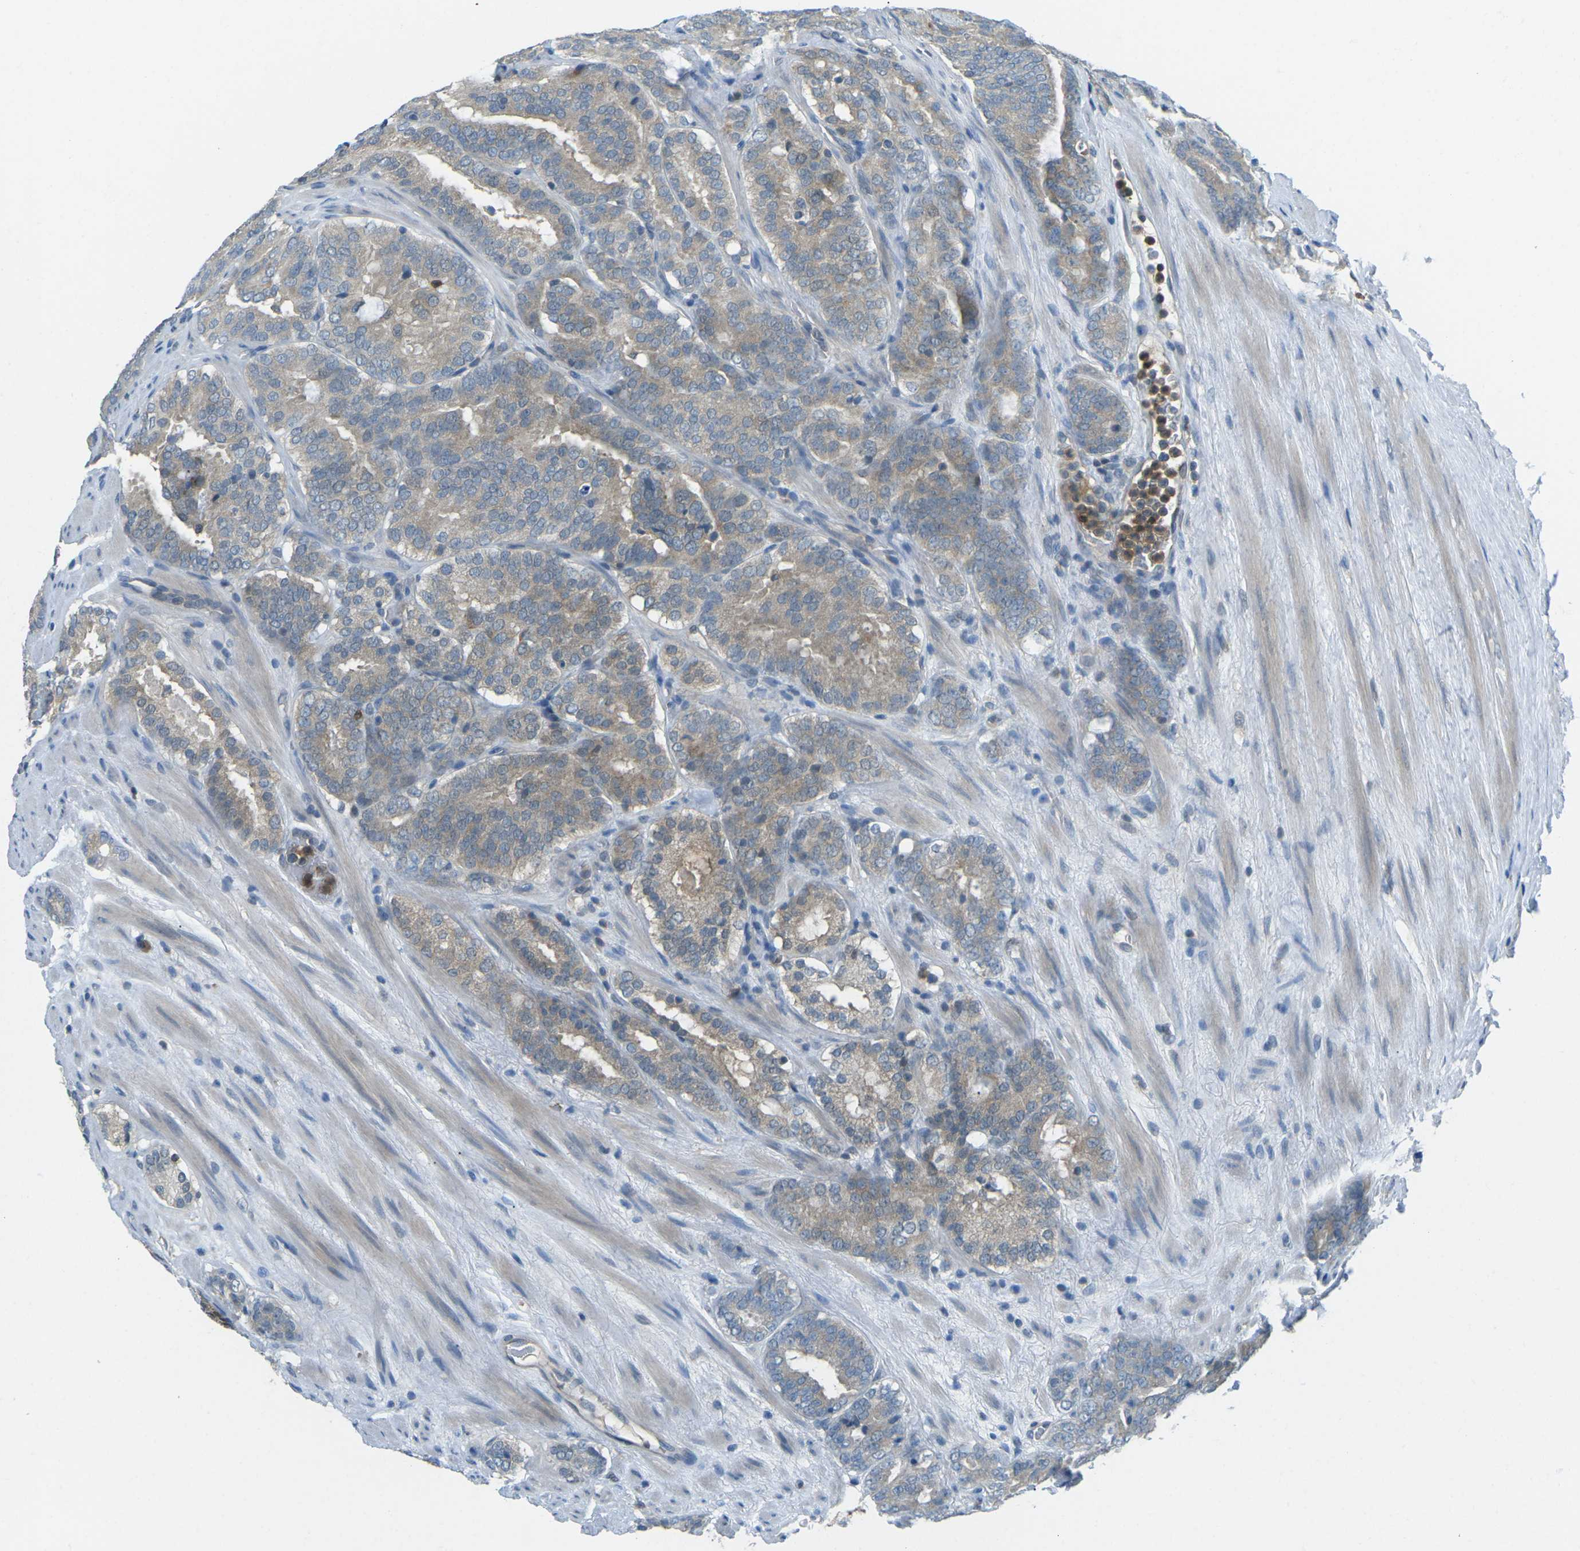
{"staining": {"intensity": "weak", "quantity": ">75%", "location": "cytoplasmic/membranous"}, "tissue": "prostate cancer", "cell_type": "Tumor cells", "image_type": "cancer", "snomed": [{"axis": "morphology", "description": "Adenocarcinoma, Low grade"}, {"axis": "topography", "description": "Prostate"}], "caption": "Prostate cancer stained with a brown dye exhibits weak cytoplasmic/membranous positive positivity in about >75% of tumor cells.", "gene": "PIEZO2", "patient": {"sex": "male", "age": 69}}